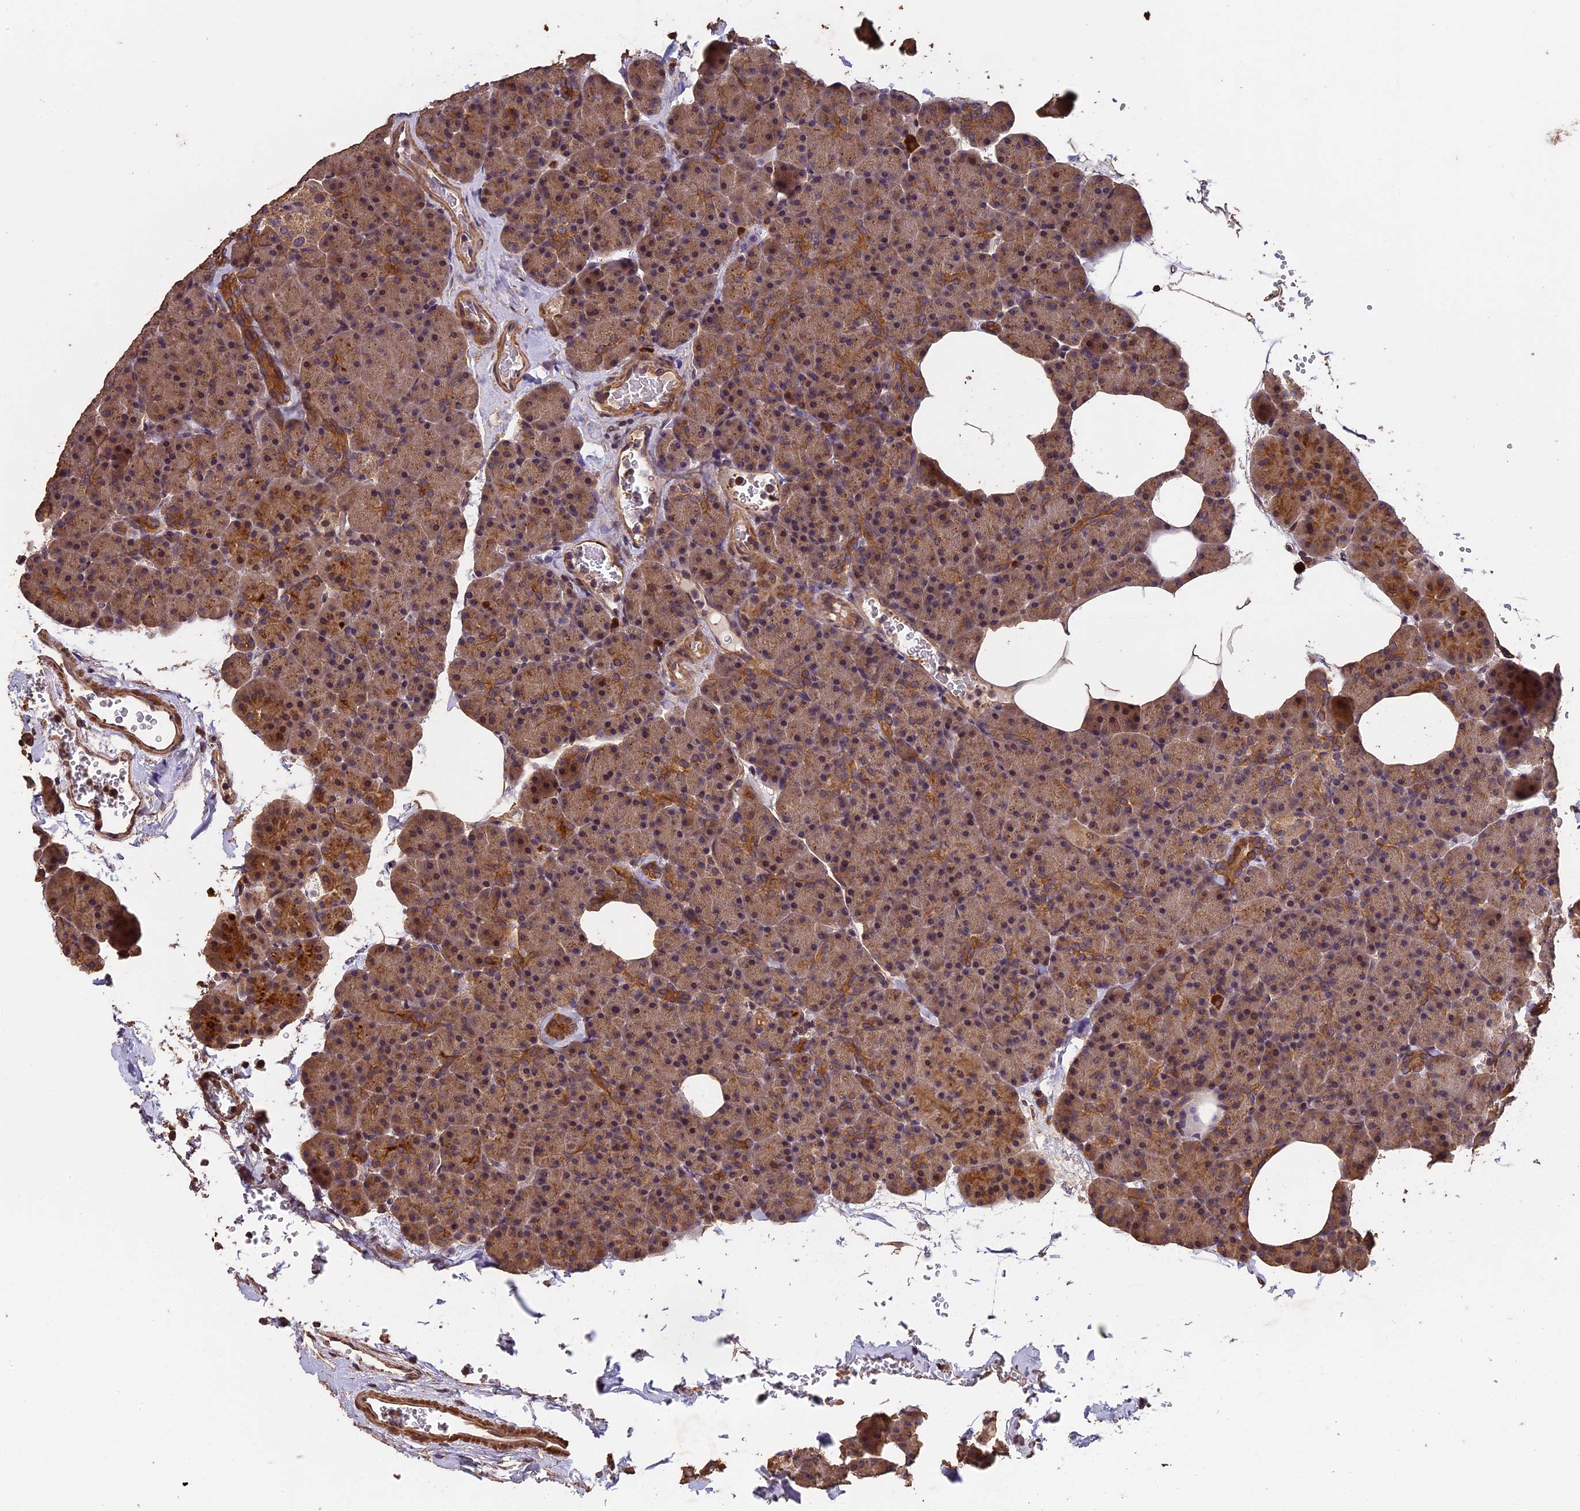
{"staining": {"intensity": "moderate", "quantity": ">75%", "location": "cytoplasmic/membranous"}, "tissue": "pancreas", "cell_type": "Exocrine glandular cells", "image_type": "normal", "snomed": [{"axis": "morphology", "description": "Normal tissue, NOS"}, {"axis": "topography", "description": "Pancreas"}], "caption": "This is a photomicrograph of IHC staining of benign pancreas, which shows moderate staining in the cytoplasmic/membranous of exocrine glandular cells.", "gene": "CHD9", "patient": {"sex": "female", "age": 35}}